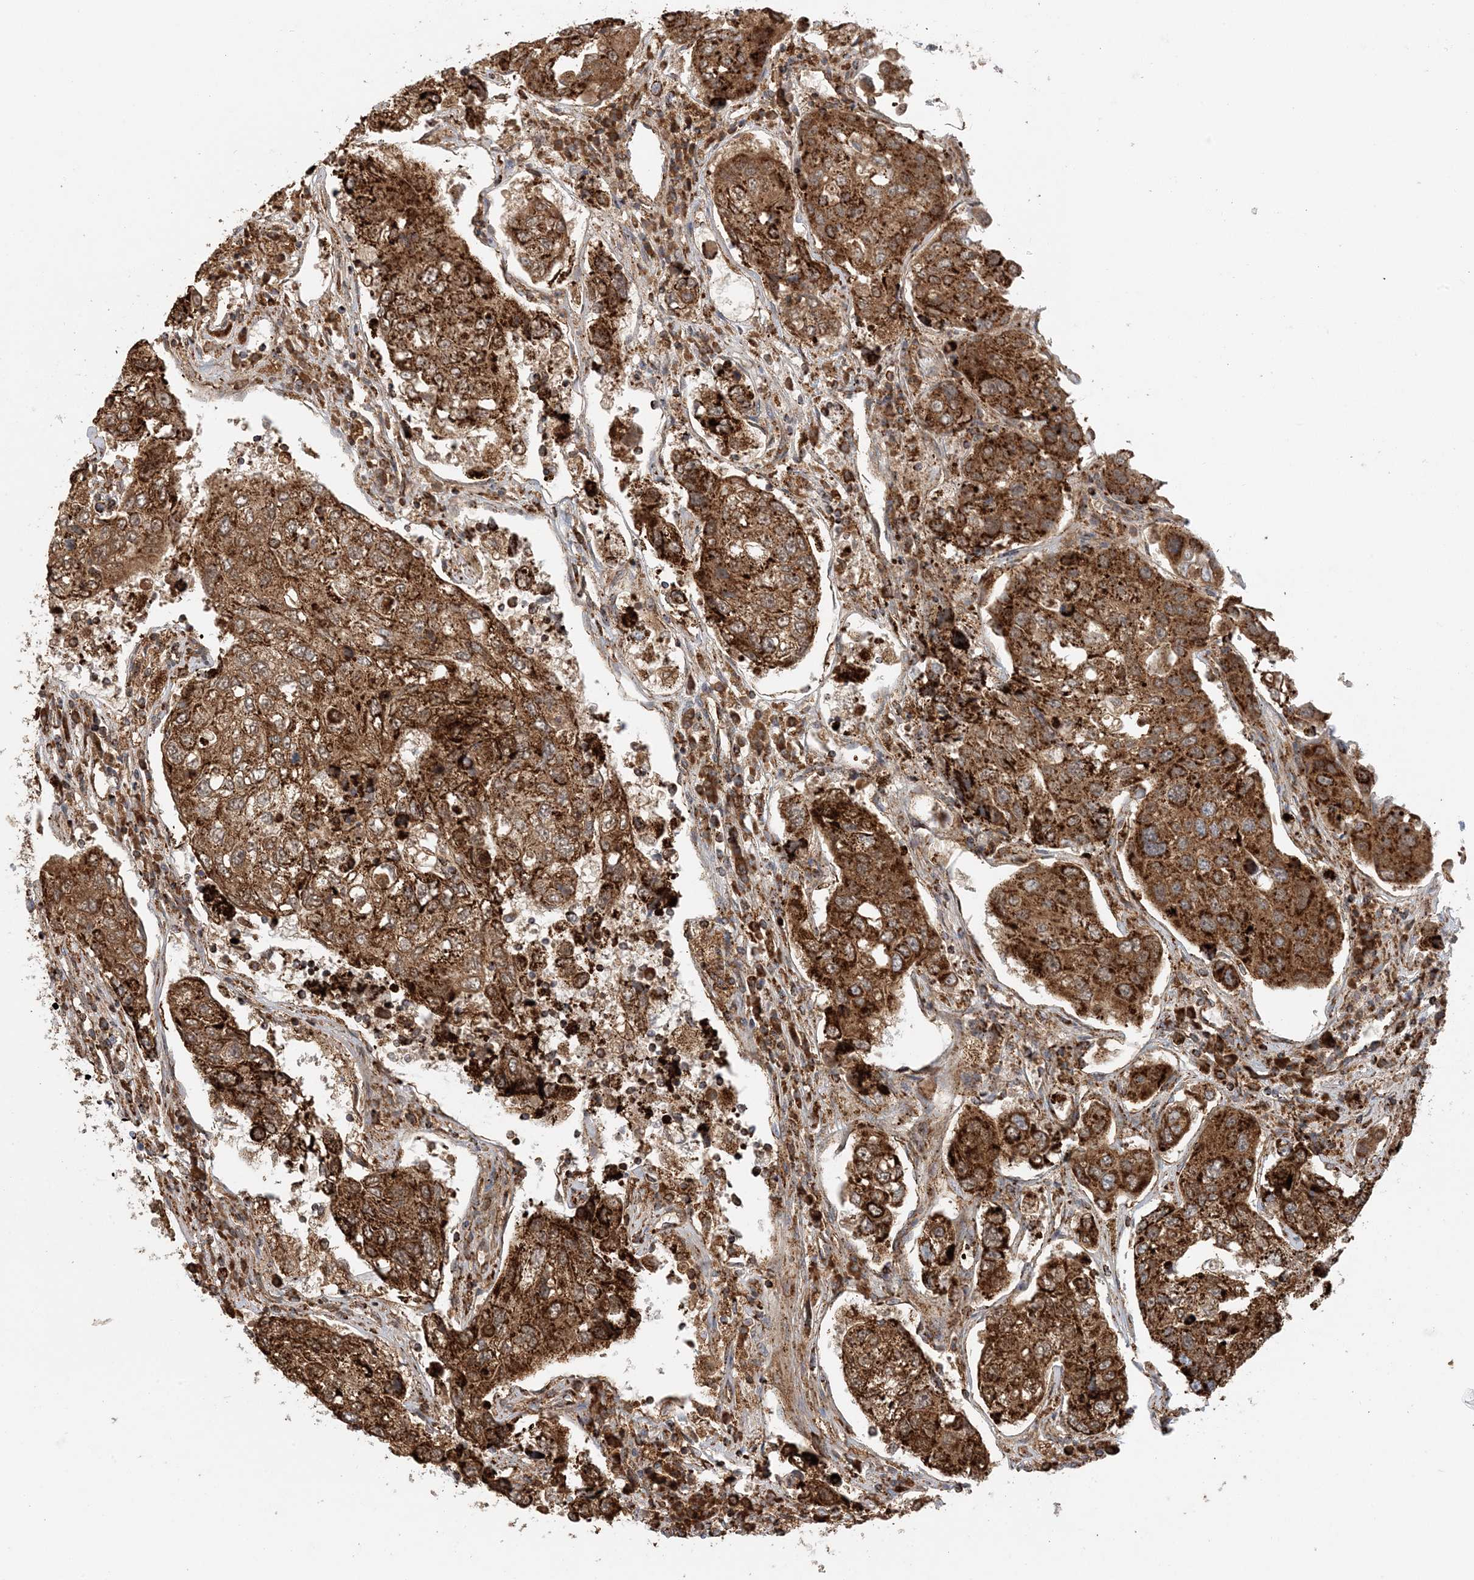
{"staining": {"intensity": "strong", "quantity": ">75%", "location": "cytoplasmic/membranous"}, "tissue": "urothelial cancer", "cell_type": "Tumor cells", "image_type": "cancer", "snomed": [{"axis": "morphology", "description": "Urothelial carcinoma, High grade"}, {"axis": "topography", "description": "Lymph node"}, {"axis": "topography", "description": "Urinary bladder"}], "caption": "High-grade urothelial carcinoma stained for a protein demonstrates strong cytoplasmic/membranous positivity in tumor cells.", "gene": "MAN1A1", "patient": {"sex": "male", "age": 51}}